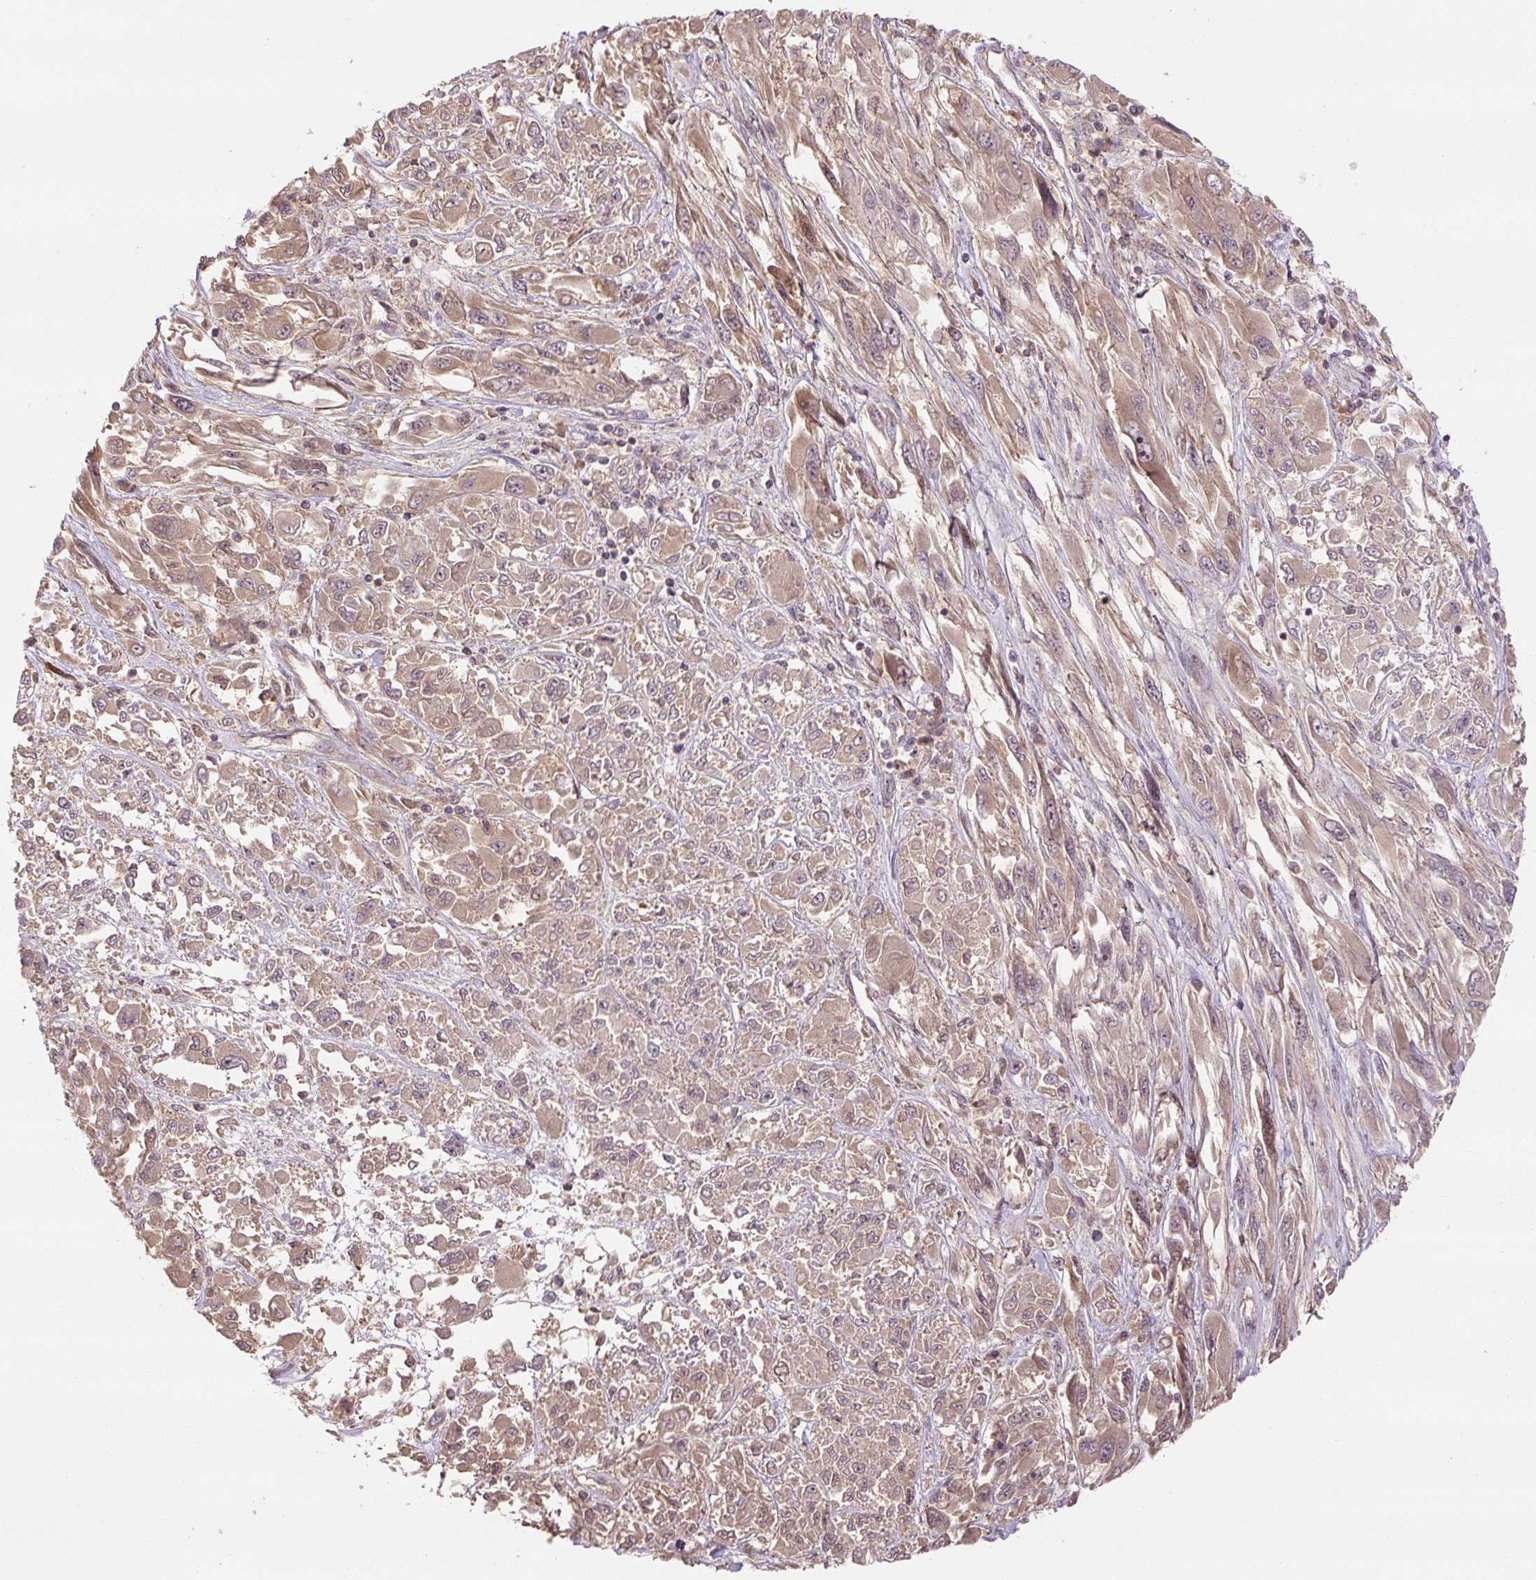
{"staining": {"intensity": "weak", "quantity": ">75%", "location": "cytoplasmic/membranous,nuclear"}, "tissue": "melanoma", "cell_type": "Tumor cells", "image_type": "cancer", "snomed": [{"axis": "morphology", "description": "Malignant melanoma, NOS"}, {"axis": "topography", "description": "Skin"}], "caption": "An image of melanoma stained for a protein shows weak cytoplasmic/membranous and nuclear brown staining in tumor cells.", "gene": "C2orf73", "patient": {"sex": "female", "age": 91}}